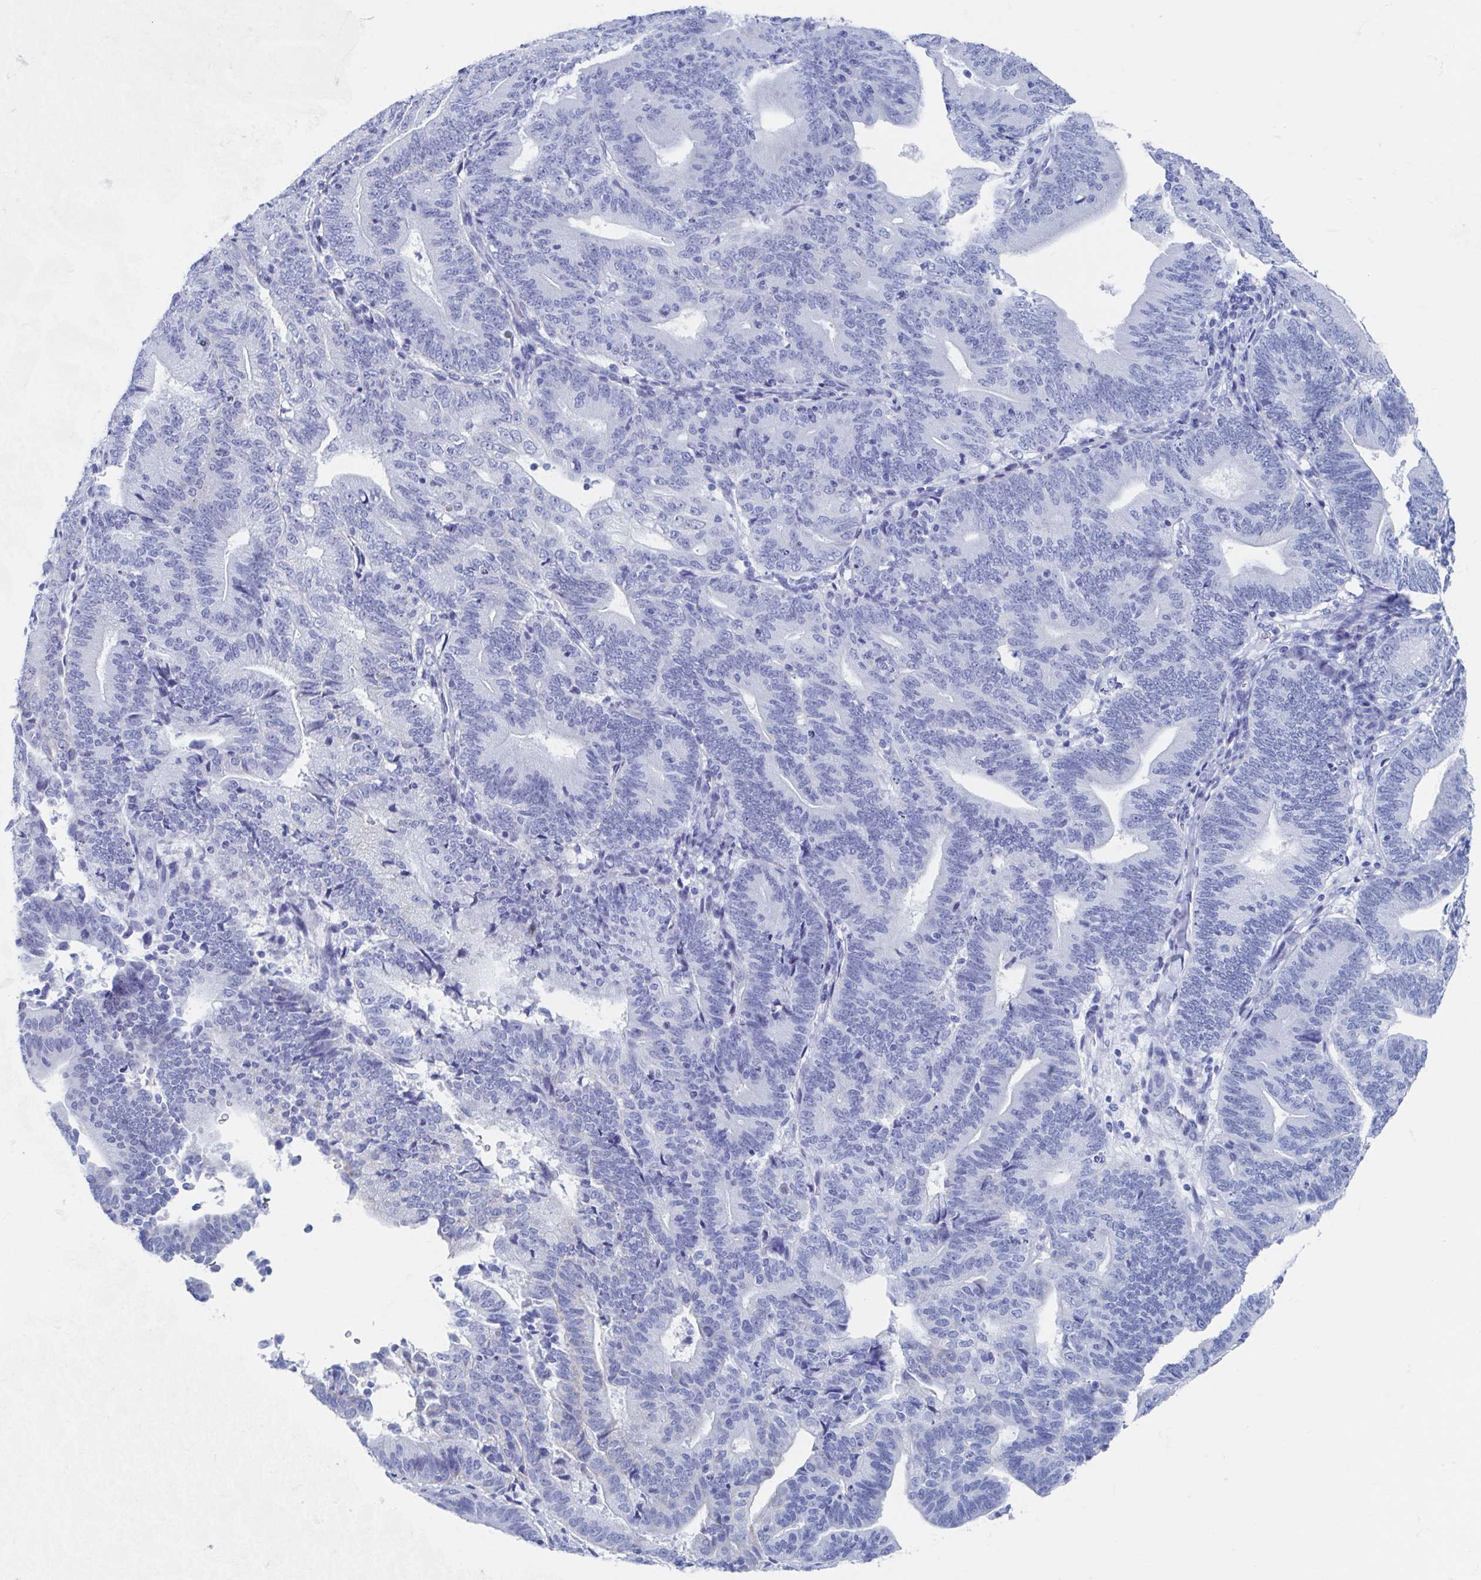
{"staining": {"intensity": "negative", "quantity": "none", "location": "none"}, "tissue": "endometrial cancer", "cell_type": "Tumor cells", "image_type": "cancer", "snomed": [{"axis": "morphology", "description": "Adenocarcinoma, NOS"}, {"axis": "topography", "description": "Endometrium"}], "caption": "Histopathology image shows no significant protein positivity in tumor cells of adenocarcinoma (endometrial).", "gene": "C10orf53", "patient": {"sex": "female", "age": 70}}